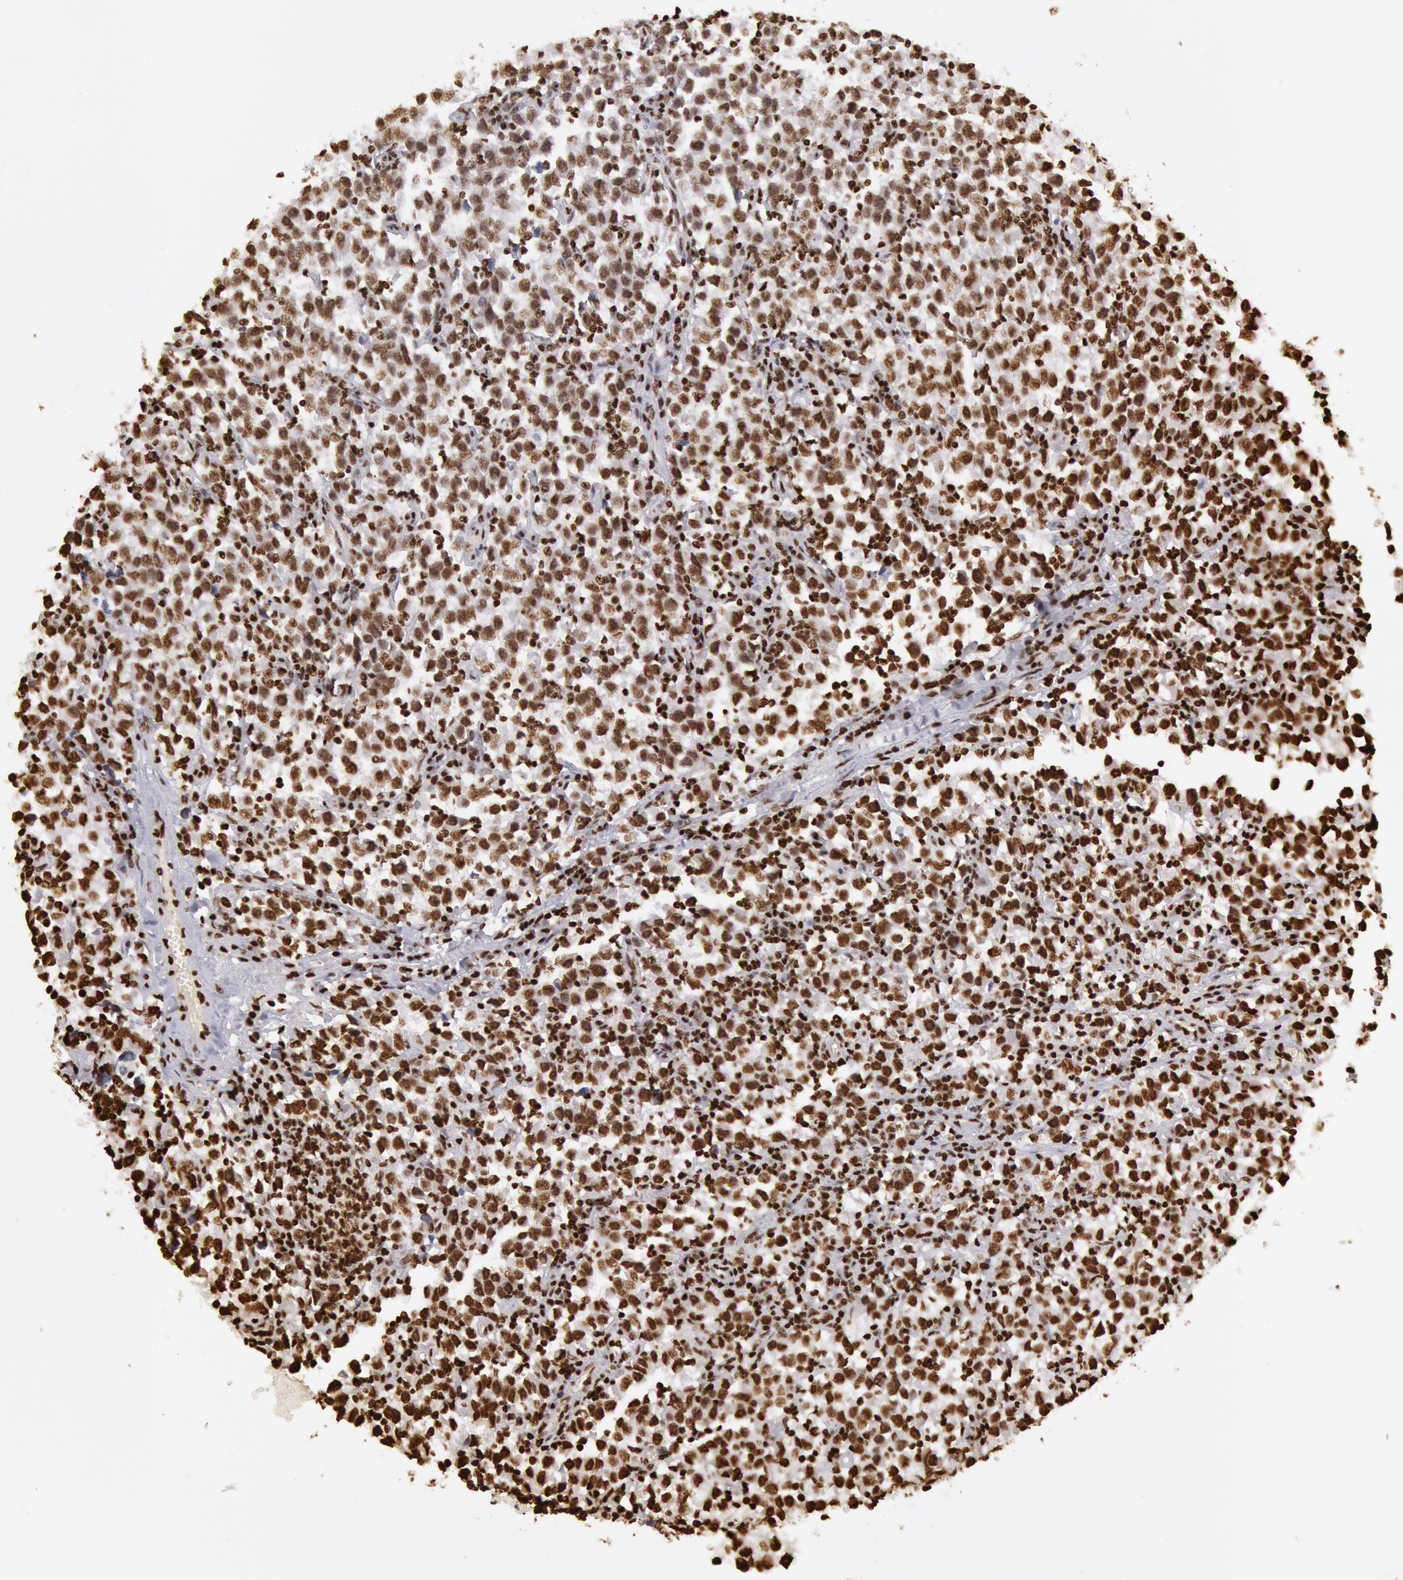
{"staining": {"intensity": "strong", "quantity": "25%-75%", "location": "nuclear"}, "tissue": "testis cancer", "cell_type": "Tumor cells", "image_type": "cancer", "snomed": [{"axis": "morphology", "description": "Seminoma, NOS"}, {"axis": "topography", "description": "Testis"}], "caption": "Approximately 25%-75% of tumor cells in human testis cancer show strong nuclear protein positivity as visualized by brown immunohistochemical staining.", "gene": "H3-4", "patient": {"sex": "male", "age": 35}}